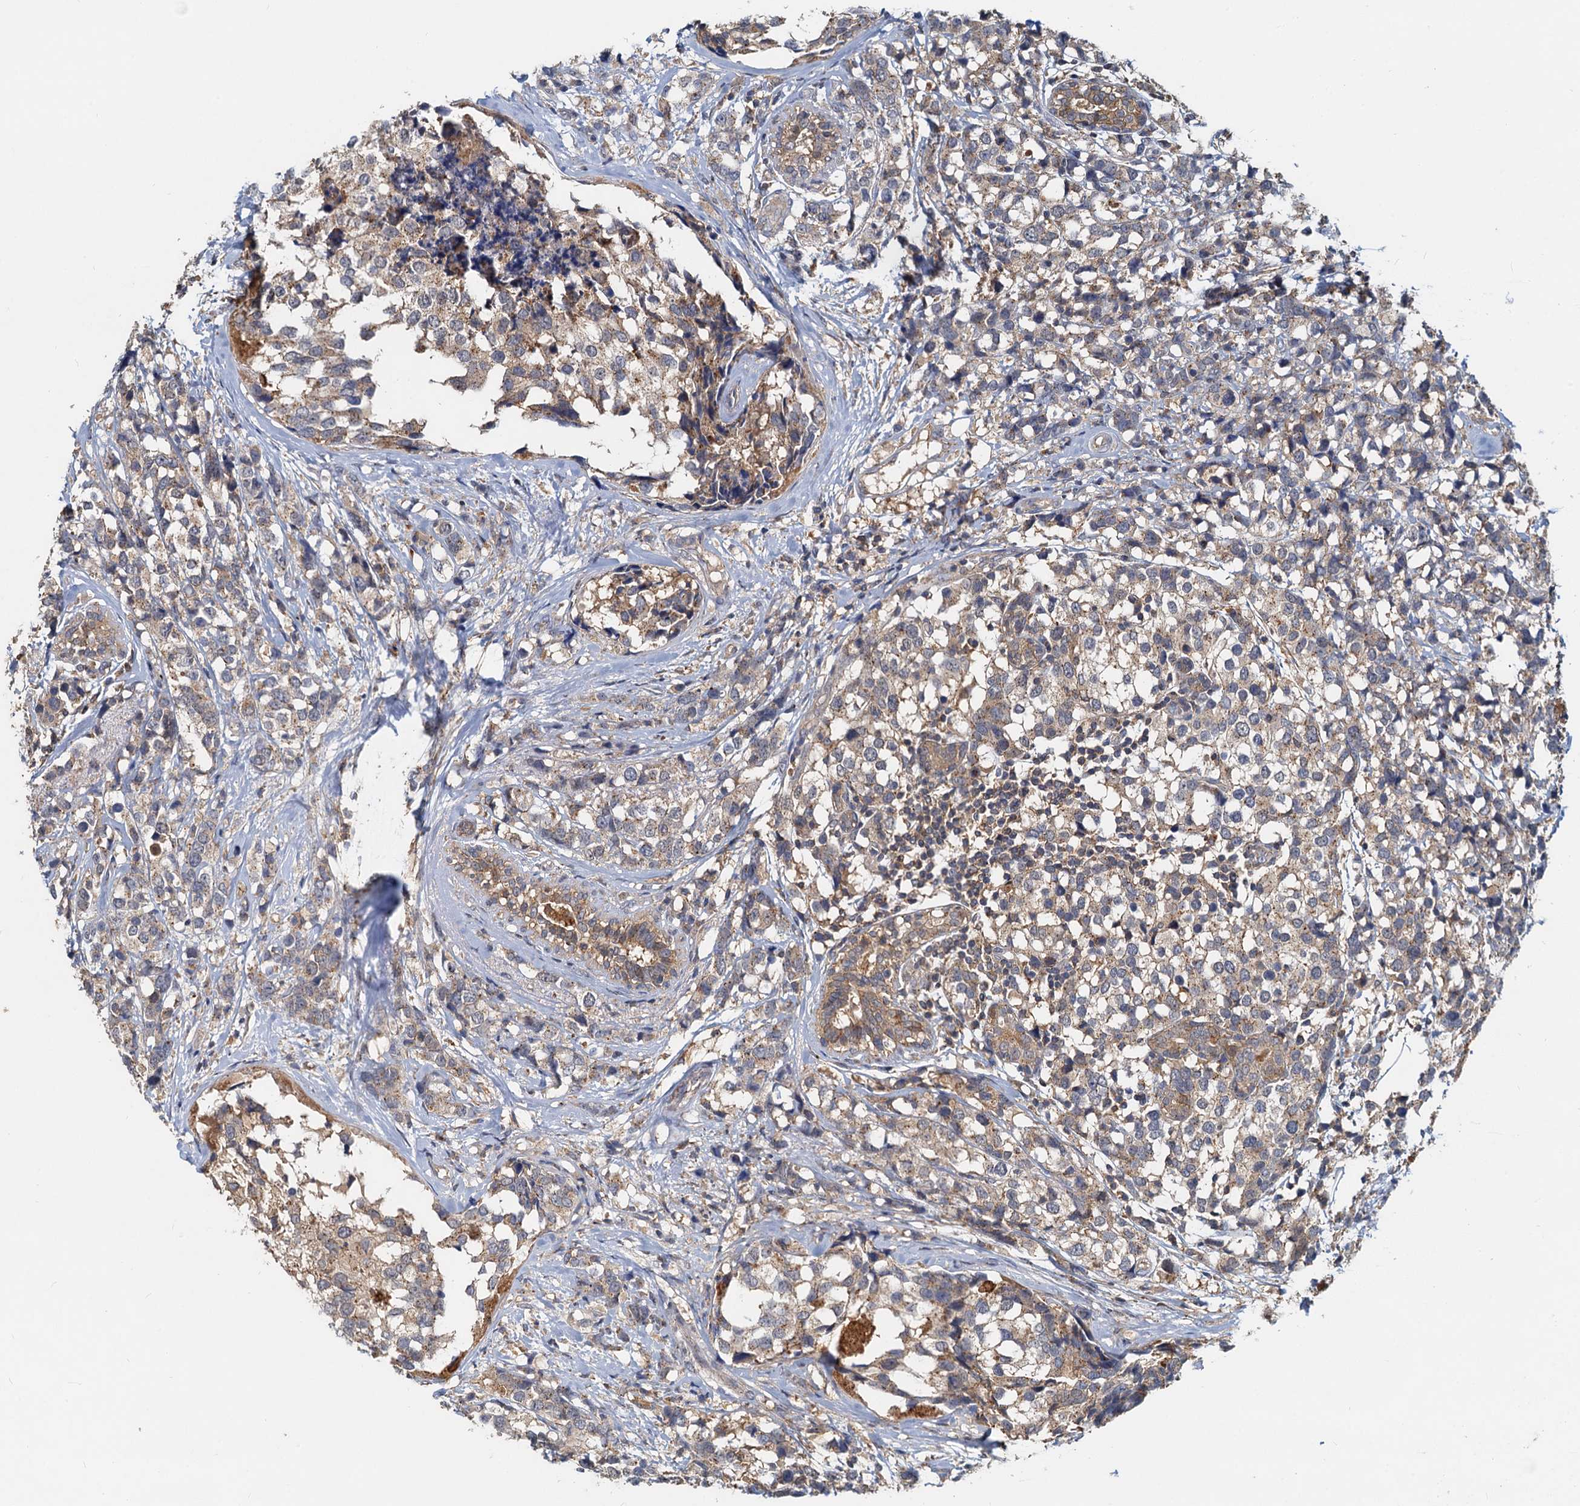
{"staining": {"intensity": "weak", "quantity": ">75%", "location": "cytoplasmic/membranous"}, "tissue": "breast cancer", "cell_type": "Tumor cells", "image_type": "cancer", "snomed": [{"axis": "morphology", "description": "Lobular carcinoma"}, {"axis": "topography", "description": "Breast"}], "caption": "The image shows staining of breast lobular carcinoma, revealing weak cytoplasmic/membranous protein staining (brown color) within tumor cells.", "gene": "TOLLIP", "patient": {"sex": "female", "age": 59}}